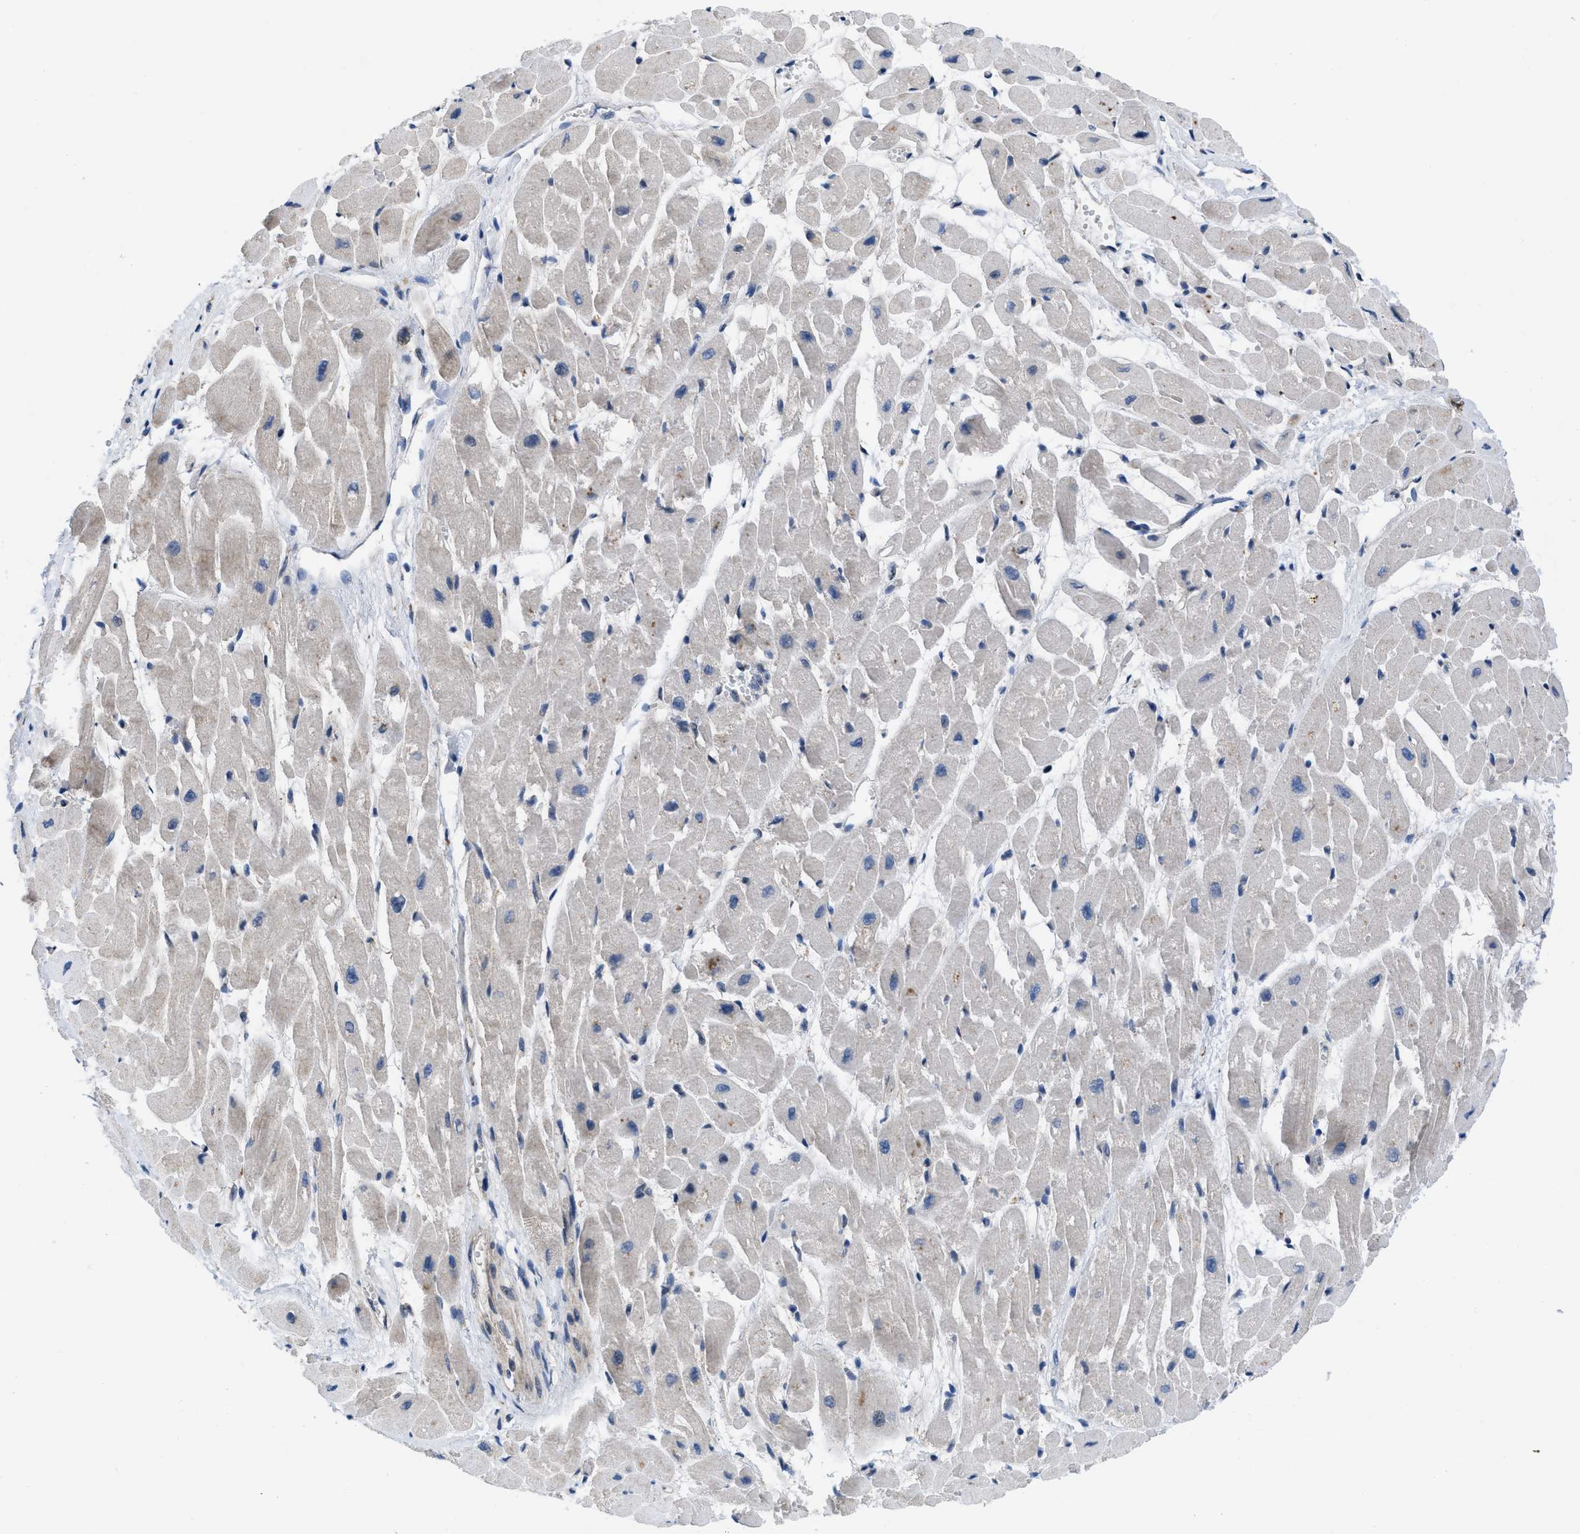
{"staining": {"intensity": "moderate", "quantity": "<25%", "location": "cytoplasmic/membranous"}, "tissue": "heart muscle", "cell_type": "Cardiomyocytes", "image_type": "normal", "snomed": [{"axis": "morphology", "description": "Normal tissue, NOS"}, {"axis": "topography", "description": "Heart"}], "caption": "Brown immunohistochemical staining in normal human heart muscle shows moderate cytoplasmic/membranous staining in approximately <25% of cardiomyocytes.", "gene": "PPP2CB", "patient": {"sex": "male", "age": 45}}